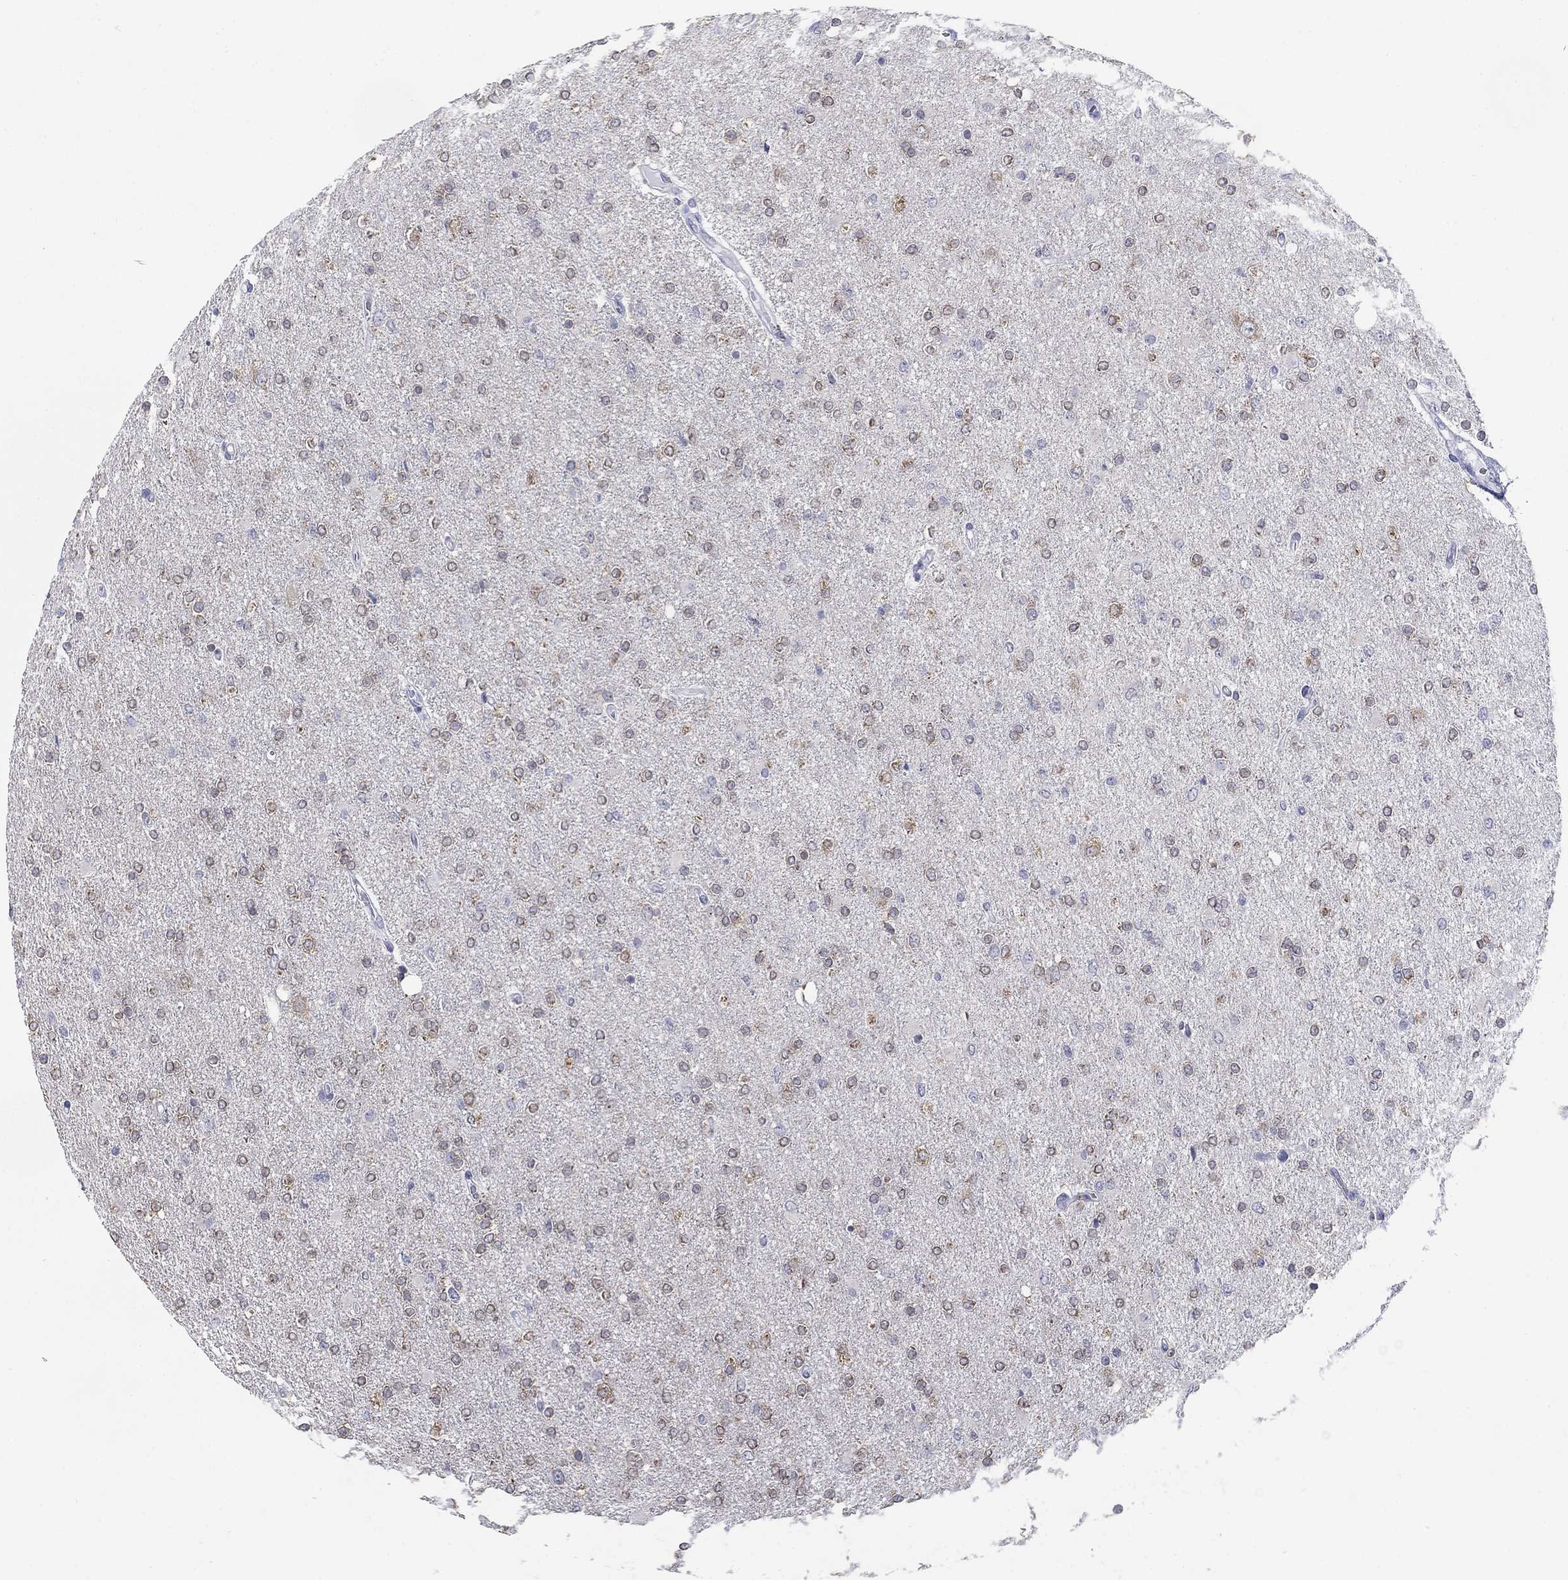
{"staining": {"intensity": "weak", "quantity": "25%-75%", "location": "cytoplasmic/membranous"}, "tissue": "glioma", "cell_type": "Tumor cells", "image_type": "cancer", "snomed": [{"axis": "morphology", "description": "Glioma, malignant, High grade"}, {"axis": "topography", "description": "Cerebral cortex"}], "caption": "Immunohistochemistry of human glioma exhibits low levels of weak cytoplasmic/membranous positivity in approximately 25%-75% of tumor cells. Using DAB (brown) and hematoxylin (blue) stains, captured at high magnification using brightfield microscopy.", "gene": "ECEL1", "patient": {"sex": "male", "age": 70}}